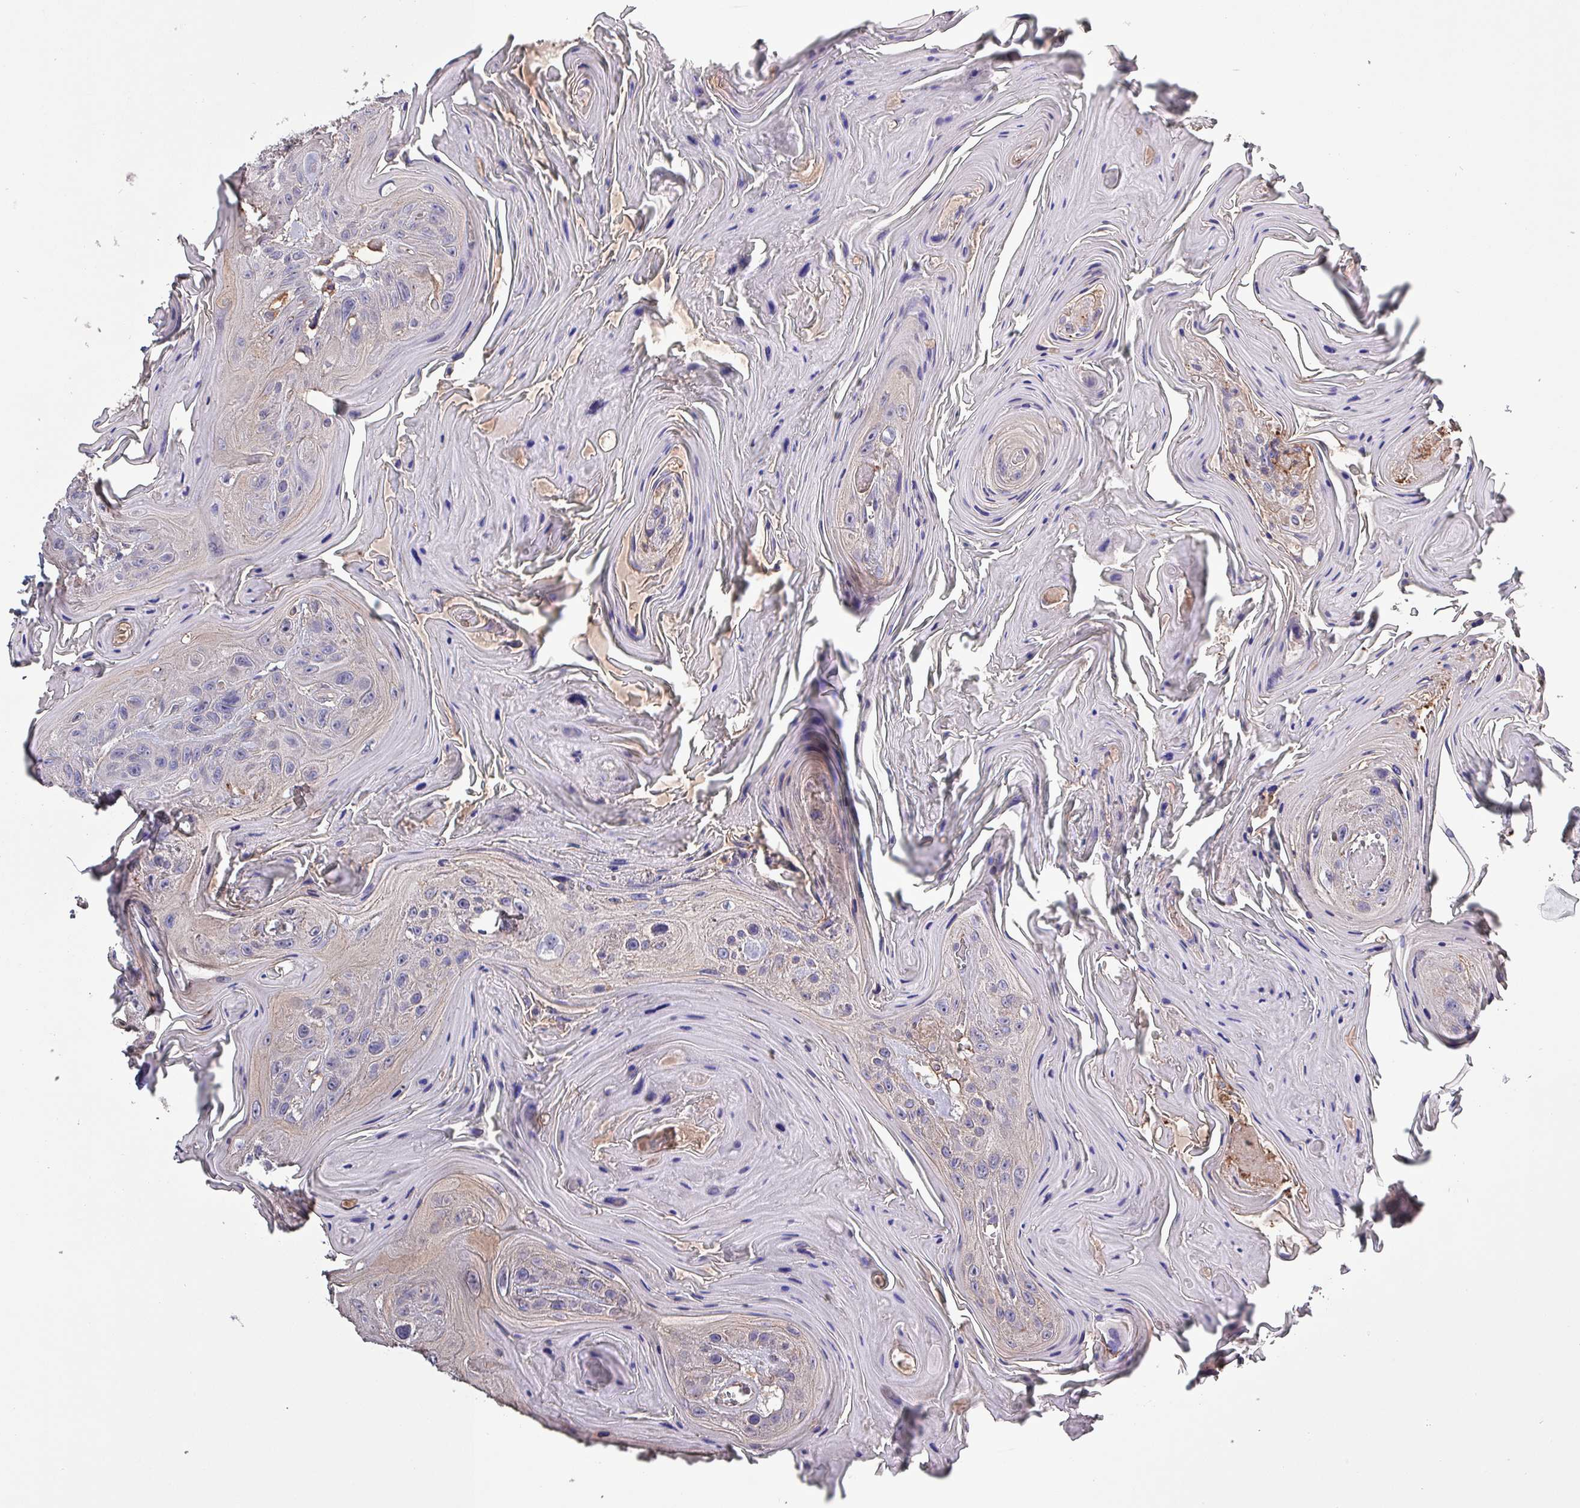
{"staining": {"intensity": "negative", "quantity": "none", "location": "none"}, "tissue": "head and neck cancer", "cell_type": "Tumor cells", "image_type": "cancer", "snomed": [{"axis": "morphology", "description": "Squamous cell carcinoma, NOS"}, {"axis": "topography", "description": "Head-Neck"}], "caption": "Tumor cells are negative for brown protein staining in head and neck cancer.", "gene": "HTRA4", "patient": {"sex": "female", "age": 59}}